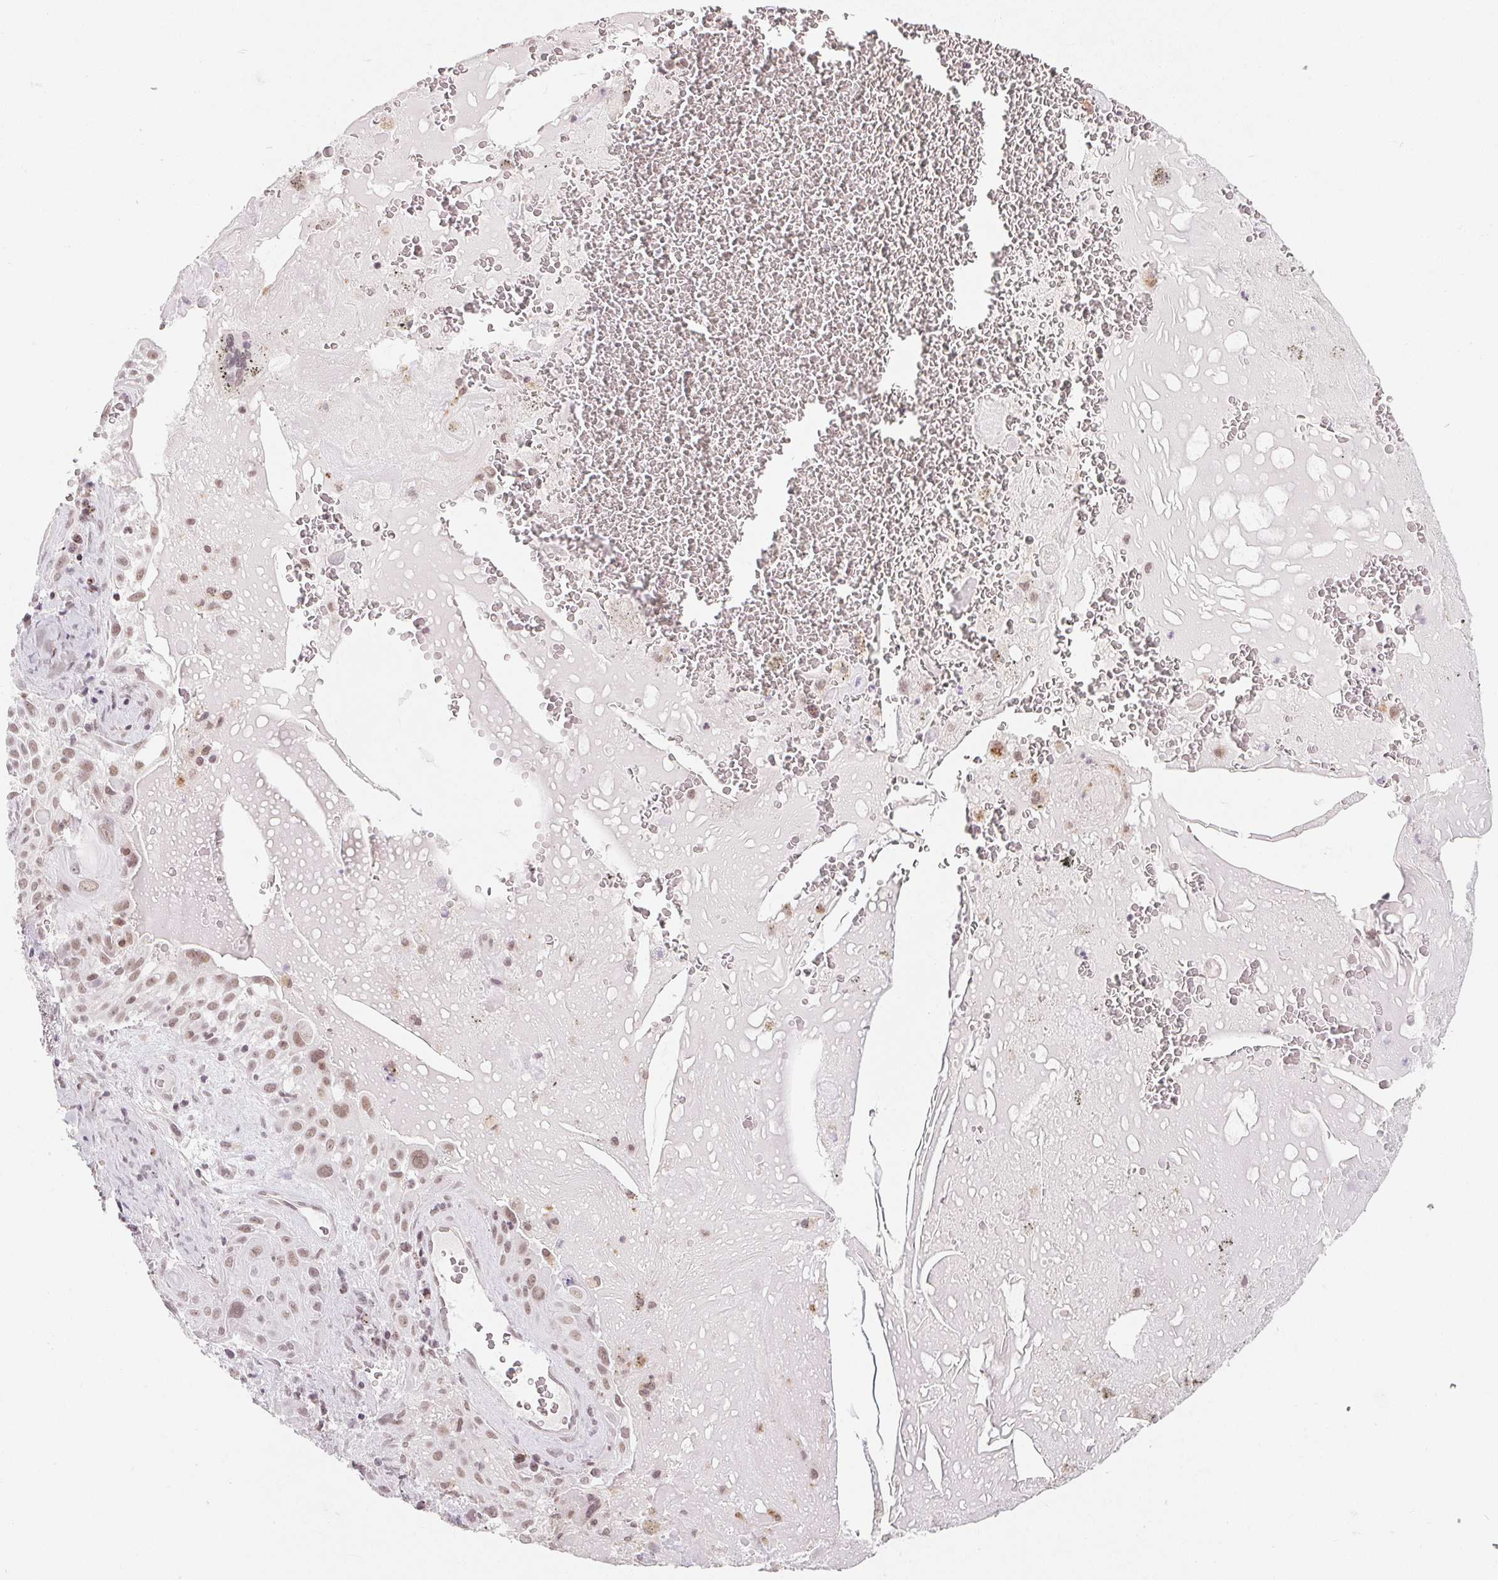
{"staining": {"intensity": "weak", "quantity": ">75%", "location": "nuclear"}, "tissue": "lung cancer", "cell_type": "Tumor cells", "image_type": "cancer", "snomed": [{"axis": "morphology", "description": "Squamous cell carcinoma, NOS"}, {"axis": "topography", "description": "Lung"}], "caption": "Protein expression analysis of lung cancer (squamous cell carcinoma) displays weak nuclear positivity in about >75% of tumor cells.", "gene": "NXF3", "patient": {"sex": "male", "age": 79}}